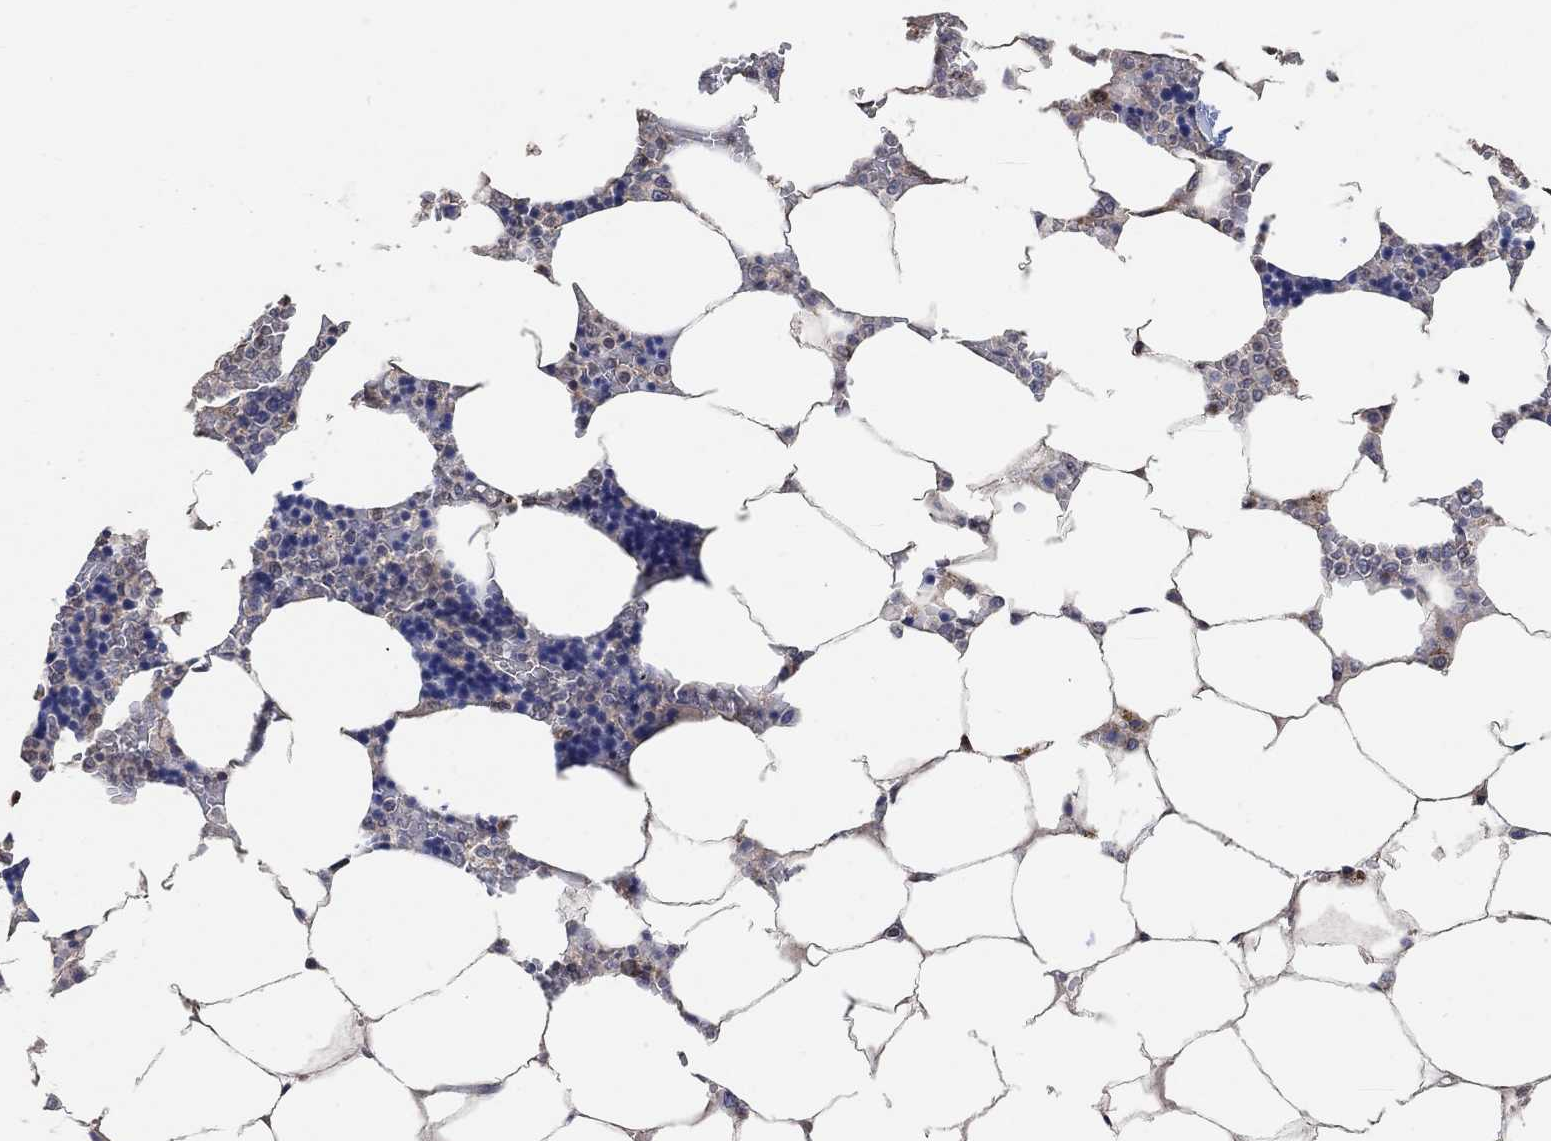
{"staining": {"intensity": "negative", "quantity": "none", "location": "none"}, "tissue": "bone marrow", "cell_type": "Hematopoietic cells", "image_type": "normal", "snomed": [{"axis": "morphology", "description": "Normal tissue, NOS"}, {"axis": "topography", "description": "Bone marrow"}], "caption": "IHC image of normal bone marrow: bone marrow stained with DAB (3,3'-diaminobenzidine) reveals no significant protein expression in hematopoietic cells.", "gene": "UNC5B", "patient": {"sex": "male", "age": 63}}